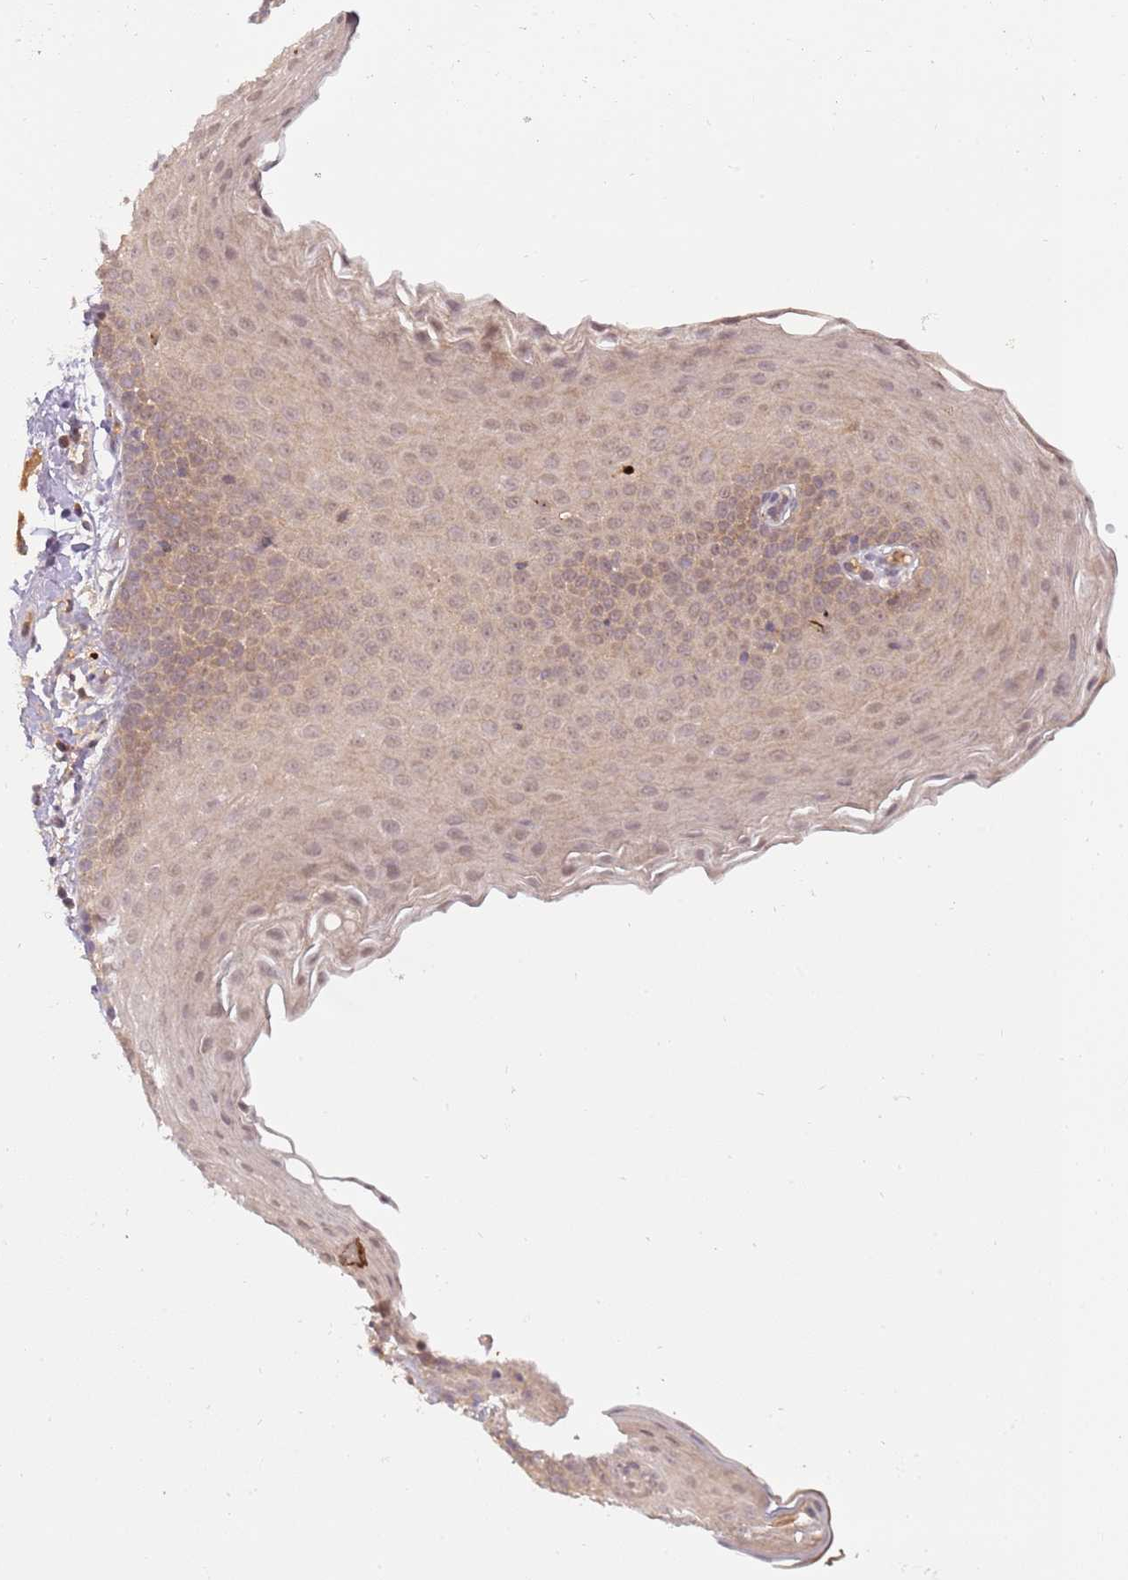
{"staining": {"intensity": "moderate", "quantity": "25%-75%", "location": "nuclear"}, "tissue": "oral mucosa", "cell_type": "Squamous epithelial cells", "image_type": "normal", "snomed": [{"axis": "morphology", "description": "Normal tissue, NOS"}, {"axis": "topography", "description": "Oral tissue"}], "caption": "Normal oral mucosa exhibits moderate nuclear expression in approximately 25%-75% of squamous epithelial cells, visualized by immunohistochemistry.", "gene": "NBPF4", "patient": {"sex": "male", "age": 46}}